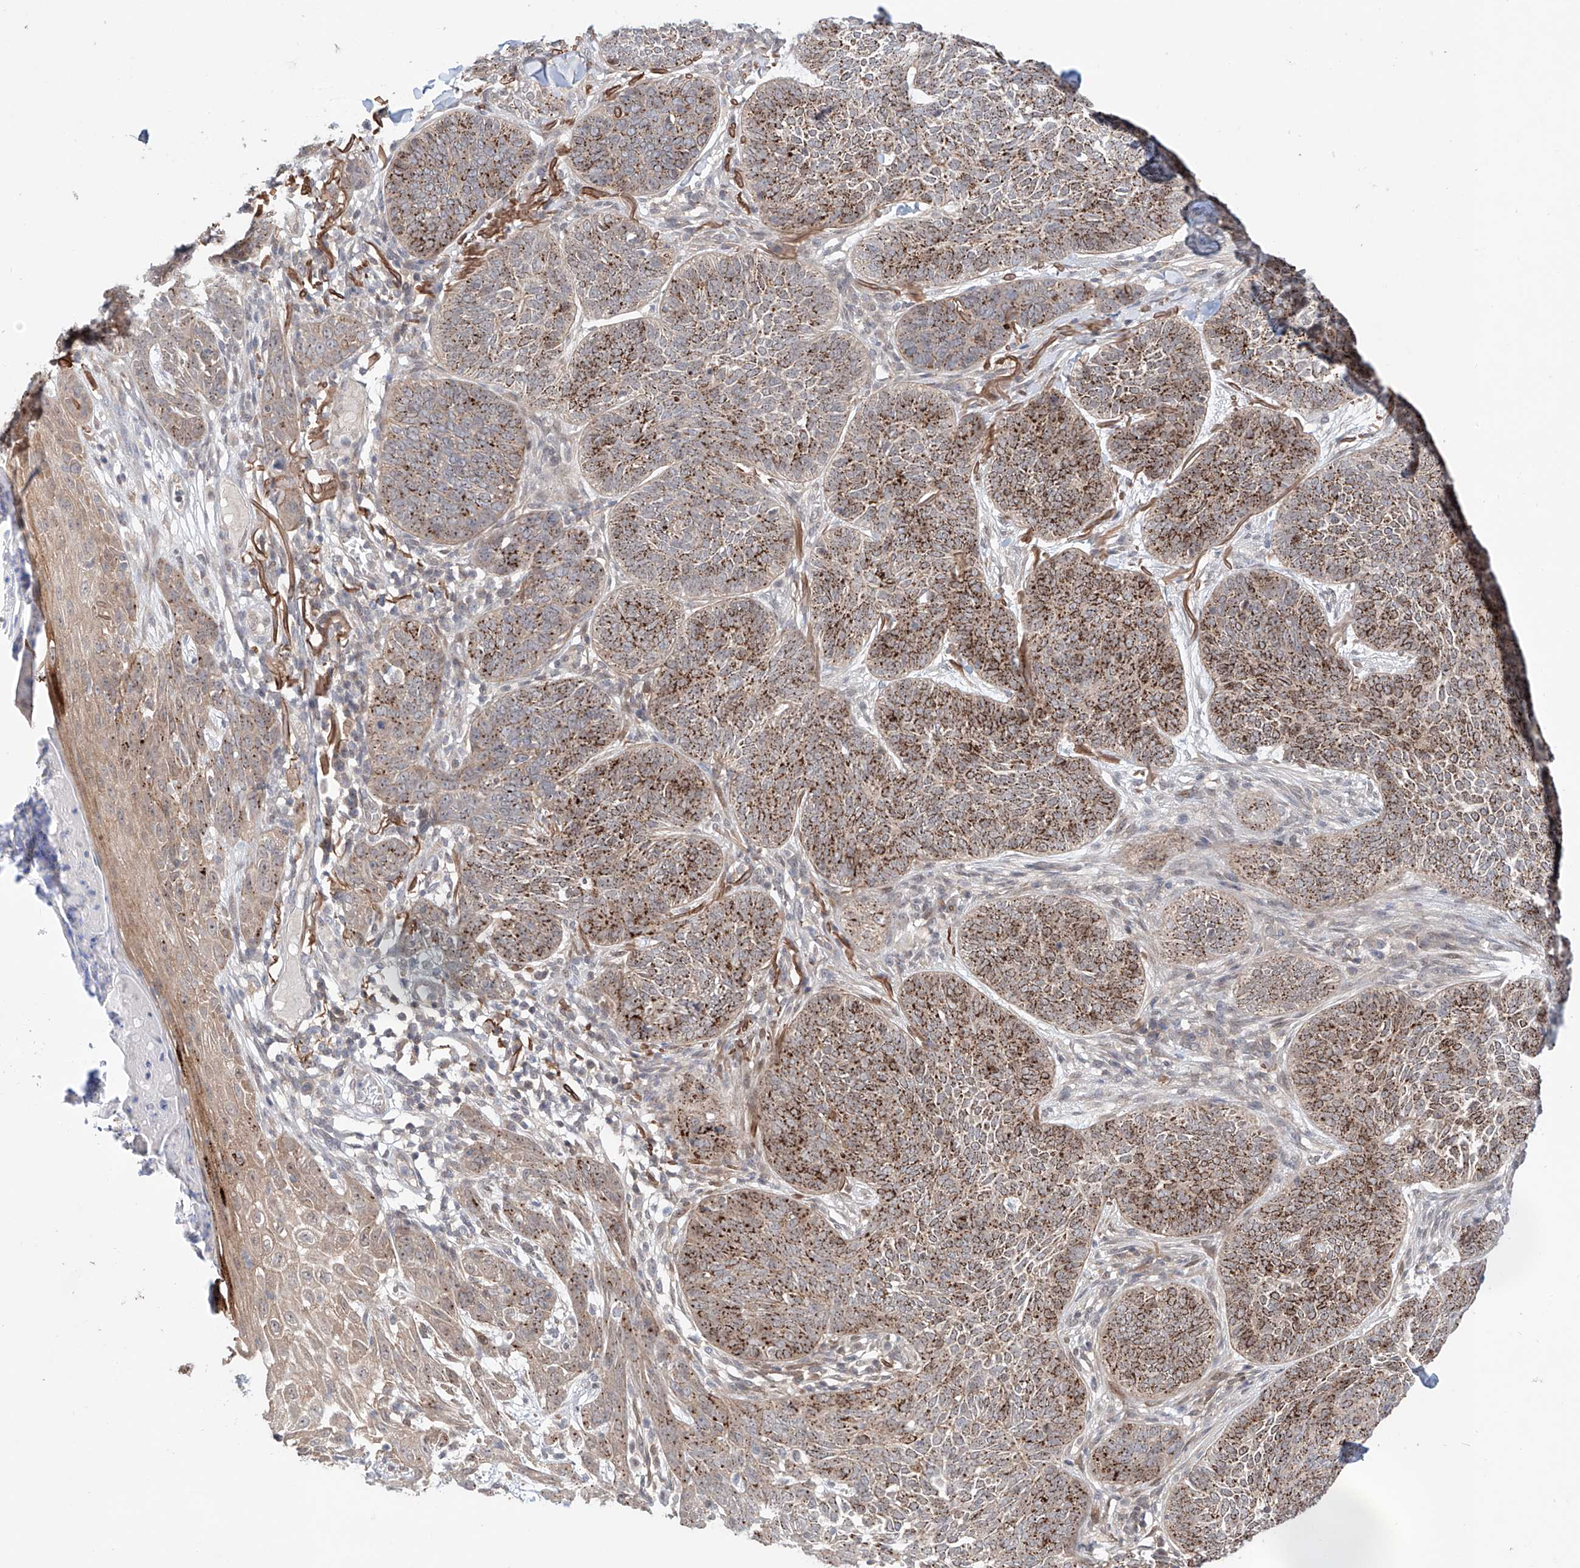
{"staining": {"intensity": "strong", "quantity": "25%-75%", "location": "cytoplasmic/membranous"}, "tissue": "skin cancer", "cell_type": "Tumor cells", "image_type": "cancer", "snomed": [{"axis": "morphology", "description": "Basal cell carcinoma"}, {"axis": "topography", "description": "Skin"}], "caption": "A micrograph of skin cancer (basal cell carcinoma) stained for a protein reveals strong cytoplasmic/membranous brown staining in tumor cells. Using DAB (brown) and hematoxylin (blue) stains, captured at high magnification using brightfield microscopy.", "gene": "TSR2", "patient": {"sex": "male", "age": 85}}